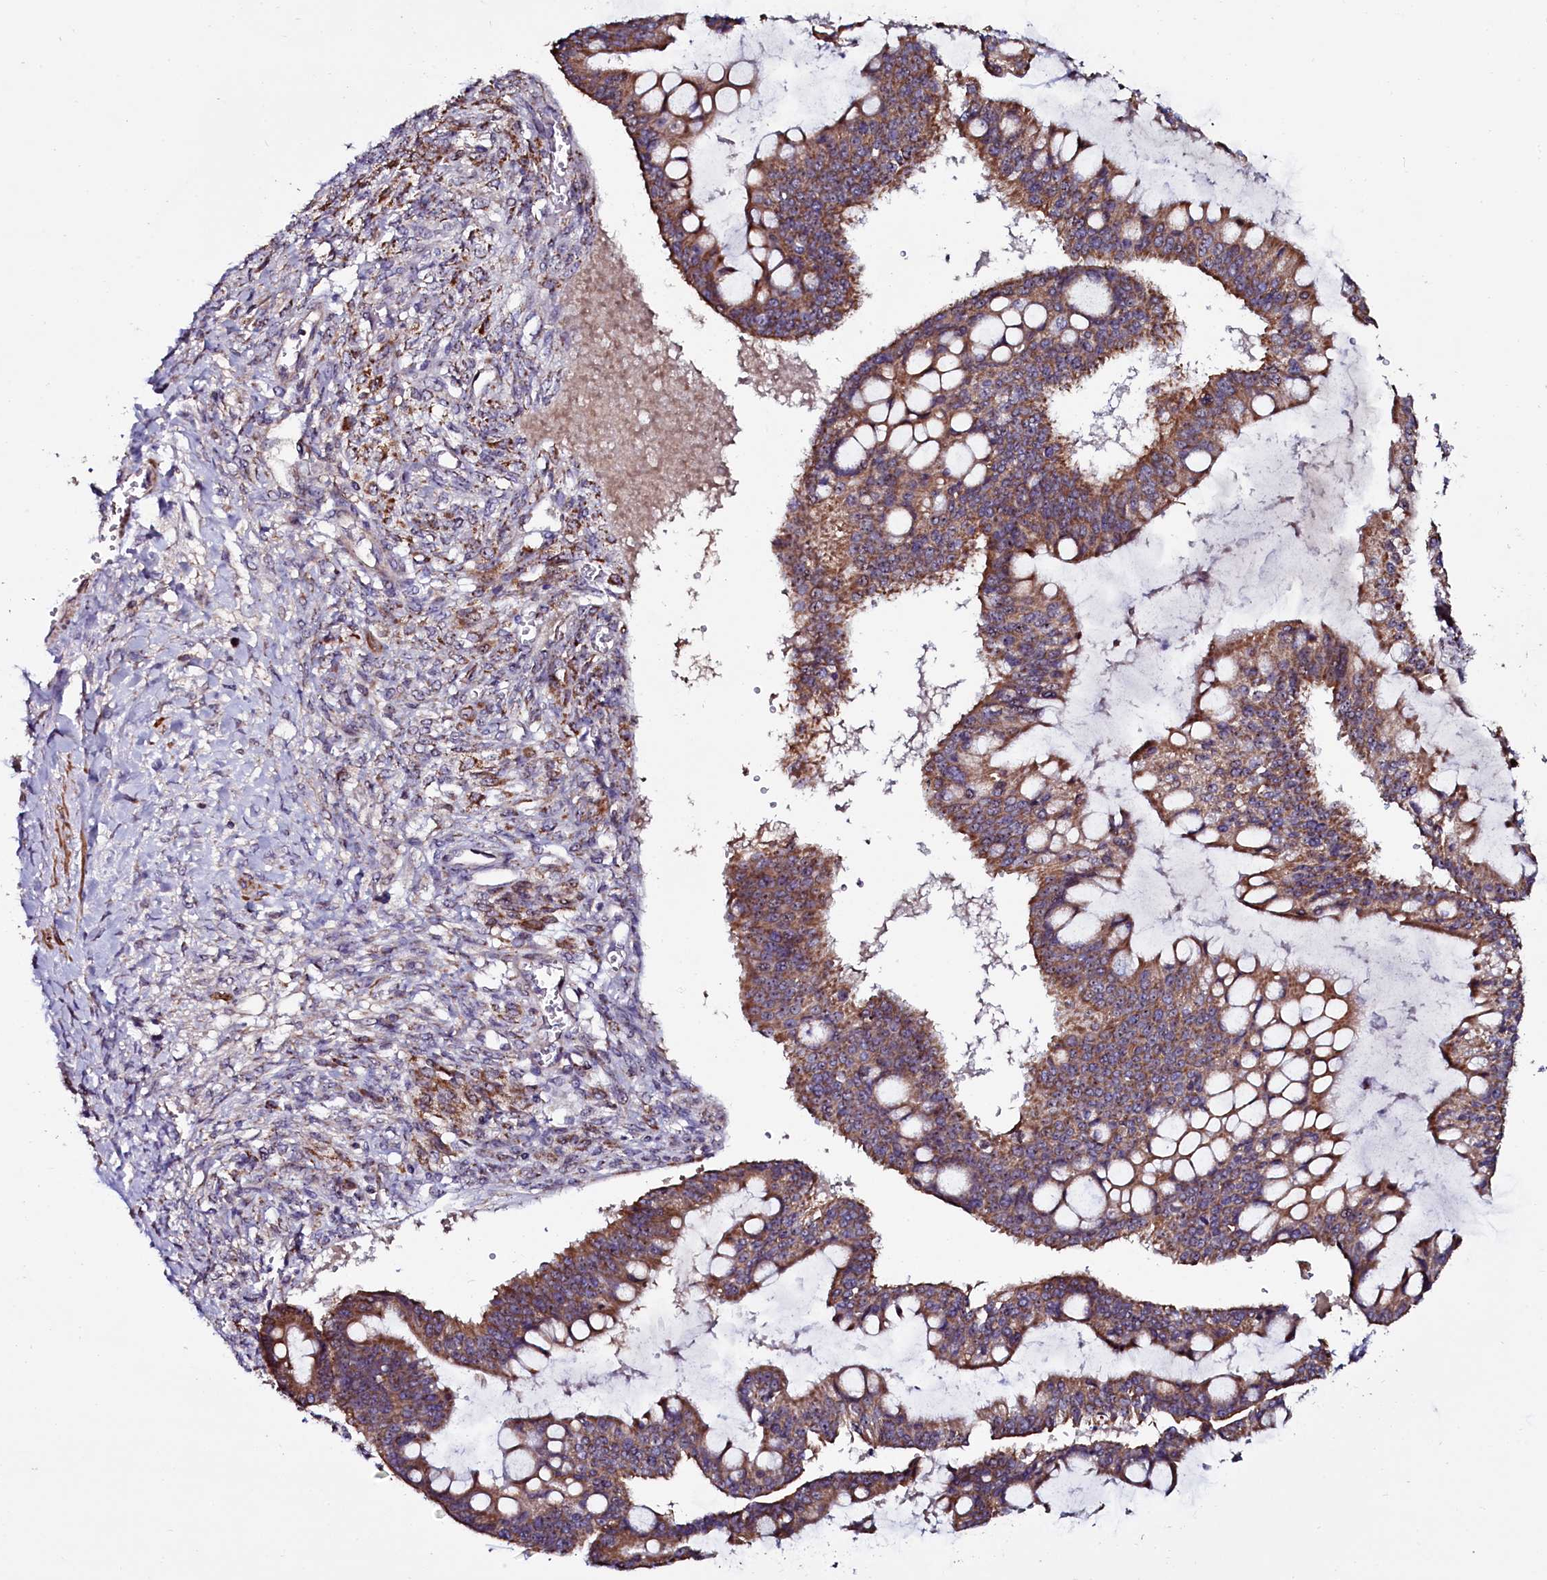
{"staining": {"intensity": "moderate", "quantity": ">75%", "location": "cytoplasmic/membranous"}, "tissue": "ovarian cancer", "cell_type": "Tumor cells", "image_type": "cancer", "snomed": [{"axis": "morphology", "description": "Cystadenocarcinoma, mucinous, NOS"}, {"axis": "topography", "description": "Ovary"}], "caption": "A high-resolution histopathology image shows IHC staining of mucinous cystadenocarcinoma (ovarian), which demonstrates moderate cytoplasmic/membranous expression in approximately >75% of tumor cells.", "gene": "NAA80", "patient": {"sex": "female", "age": 73}}